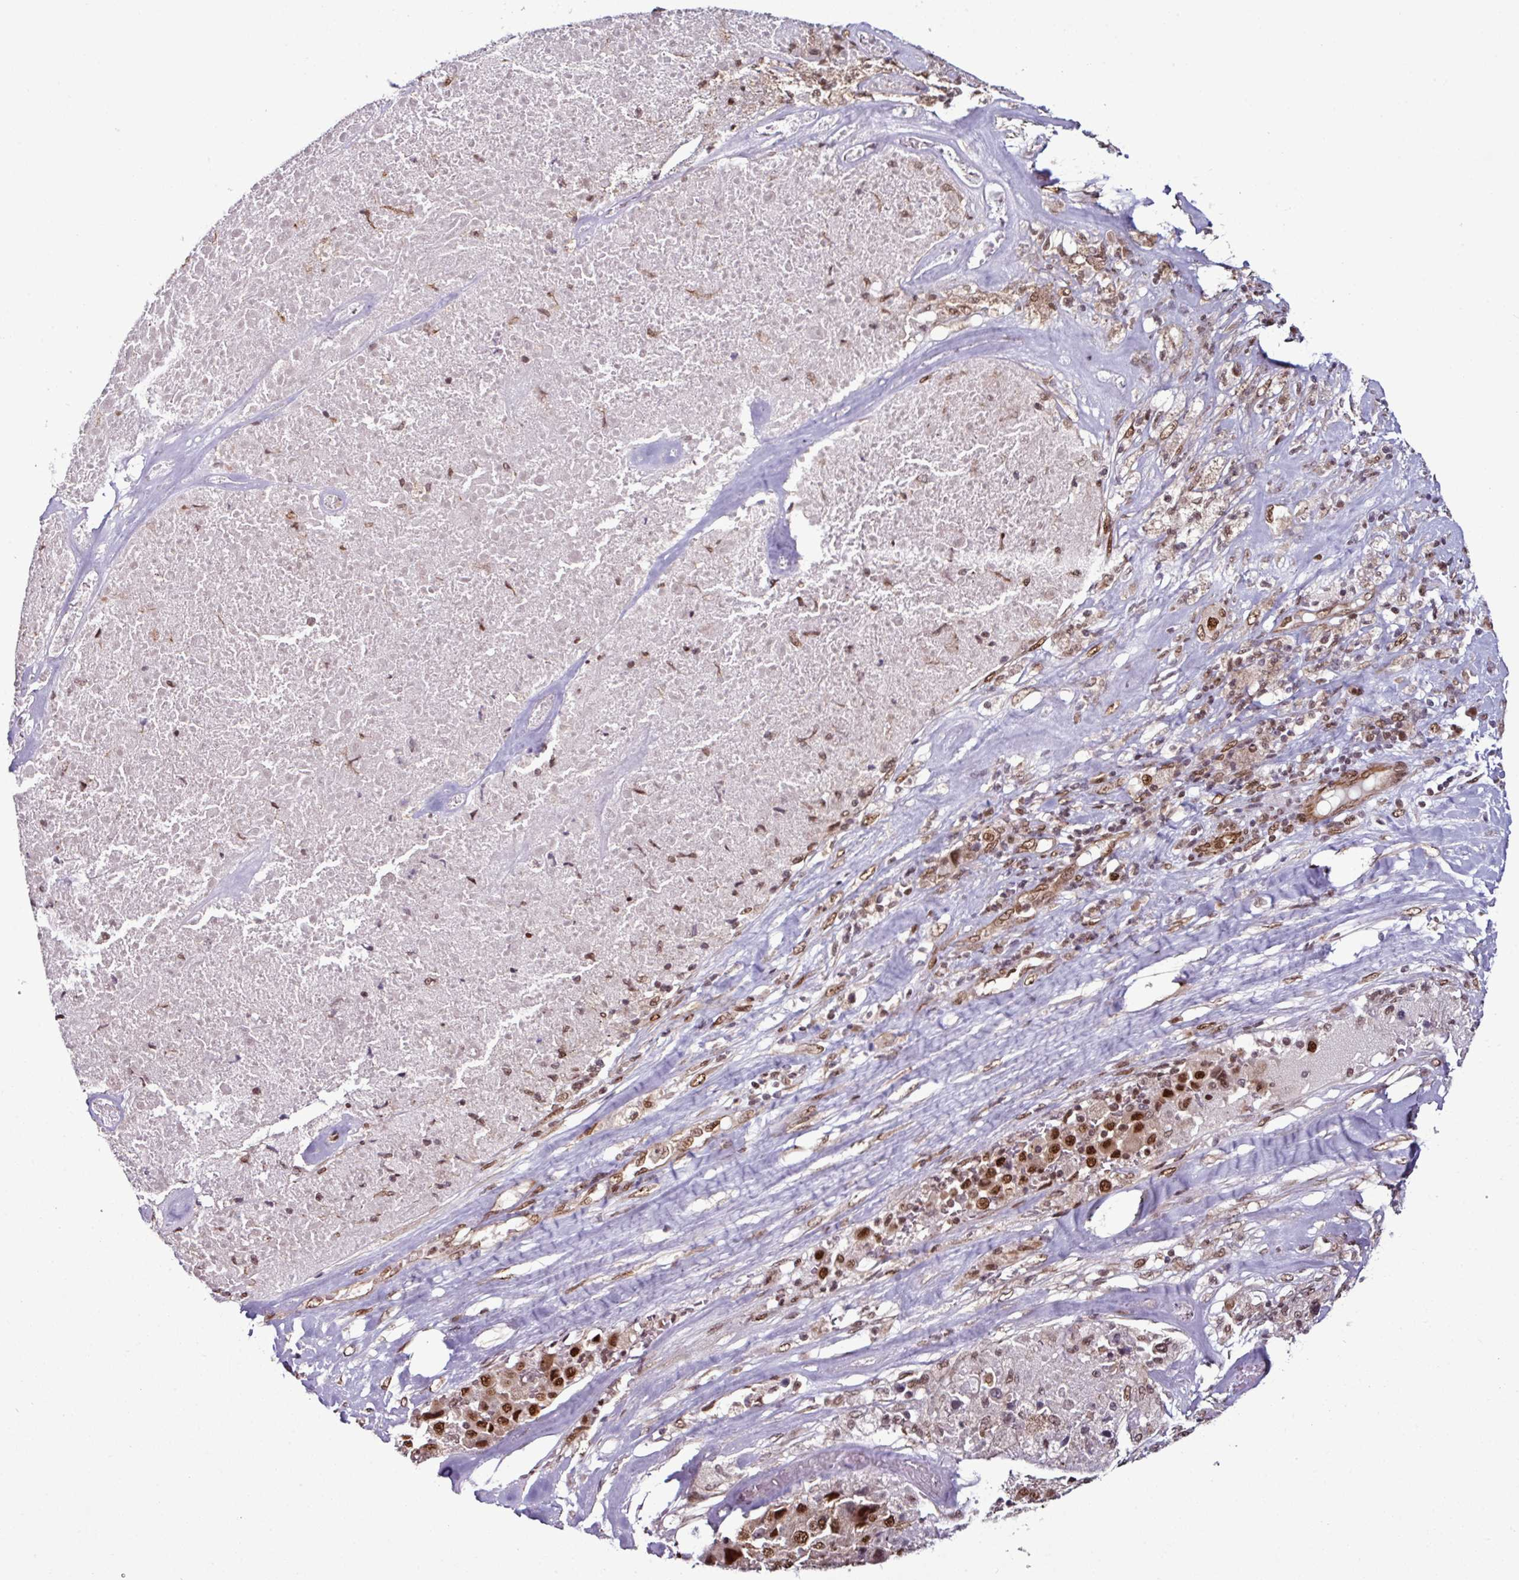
{"staining": {"intensity": "strong", "quantity": ">75%", "location": "nuclear"}, "tissue": "melanoma", "cell_type": "Tumor cells", "image_type": "cancer", "snomed": [{"axis": "morphology", "description": "Malignant melanoma, Metastatic site"}, {"axis": "topography", "description": "Lymph node"}], "caption": "High-magnification brightfield microscopy of melanoma stained with DAB (brown) and counterstained with hematoxylin (blue). tumor cells exhibit strong nuclear staining is present in approximately>75% of cells. Immunohistochemistry (ihc) stains the protein of interest in brown and the nuclei are stained blue.", "gene": "MORF4L2", "patient": {"sex": "male", "age": 62}}